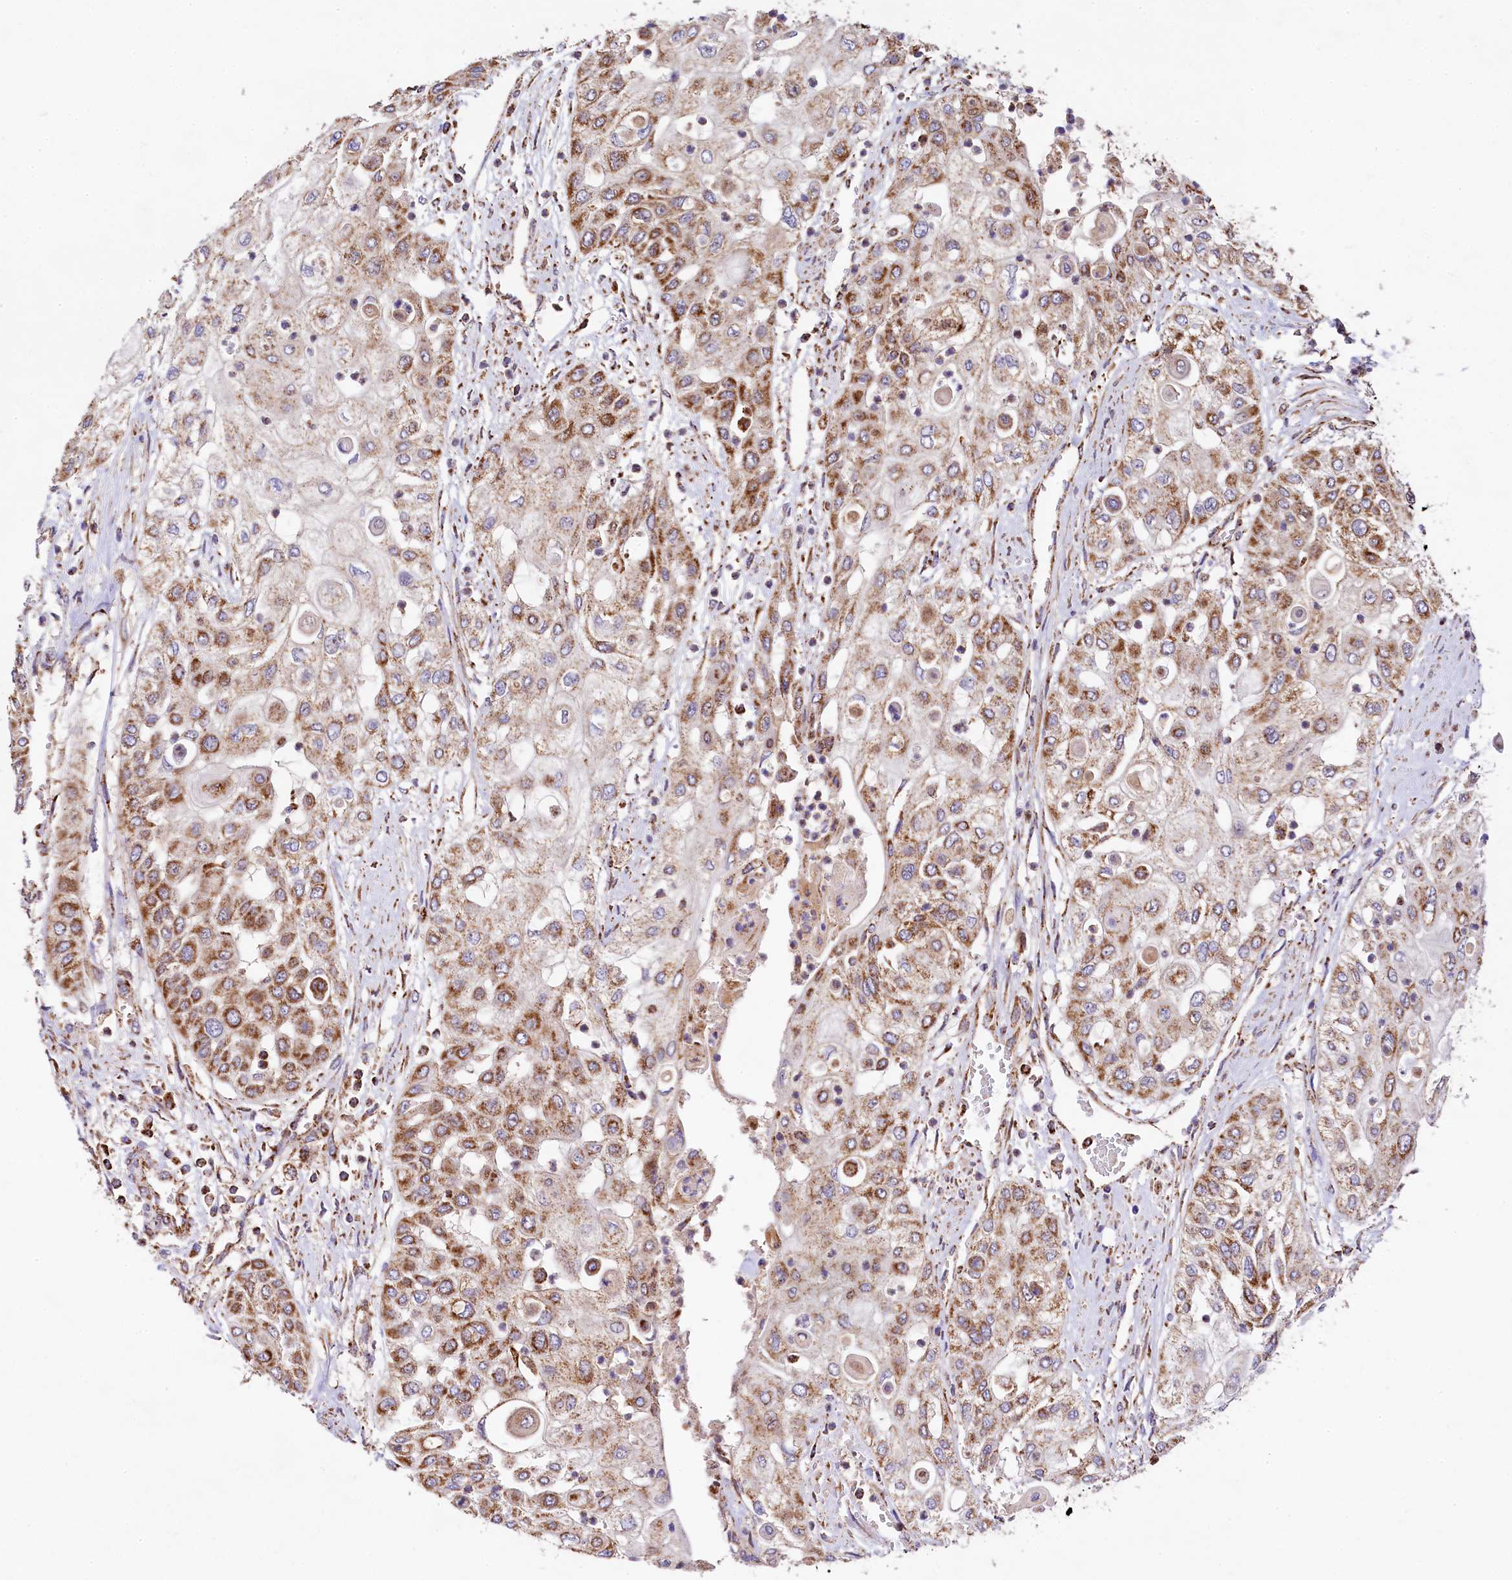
{"staining": {"intensity": "moderate", "quantity": ">75%", "location": "cytoplasmic/membranous"}, "tissue": "urothelial cancer", "cell_type": "Tumor cells", "image_type": "cancer", "snomed": [{"axis": "morphology", "description": "Urothelial carcinoma, High grade"}, {"axis": "topography", "description": "Urinary bladder"}], "caption": "High-power microscopy captured an immunohistochemistry micrograph of urothelial carcinoma (high-grade), revealing moderate cytoplasmic/membranous staining in about >75% of tumor cells.", "gene": "CLYBL", "patient": {"sex": "female", "age": 79}}